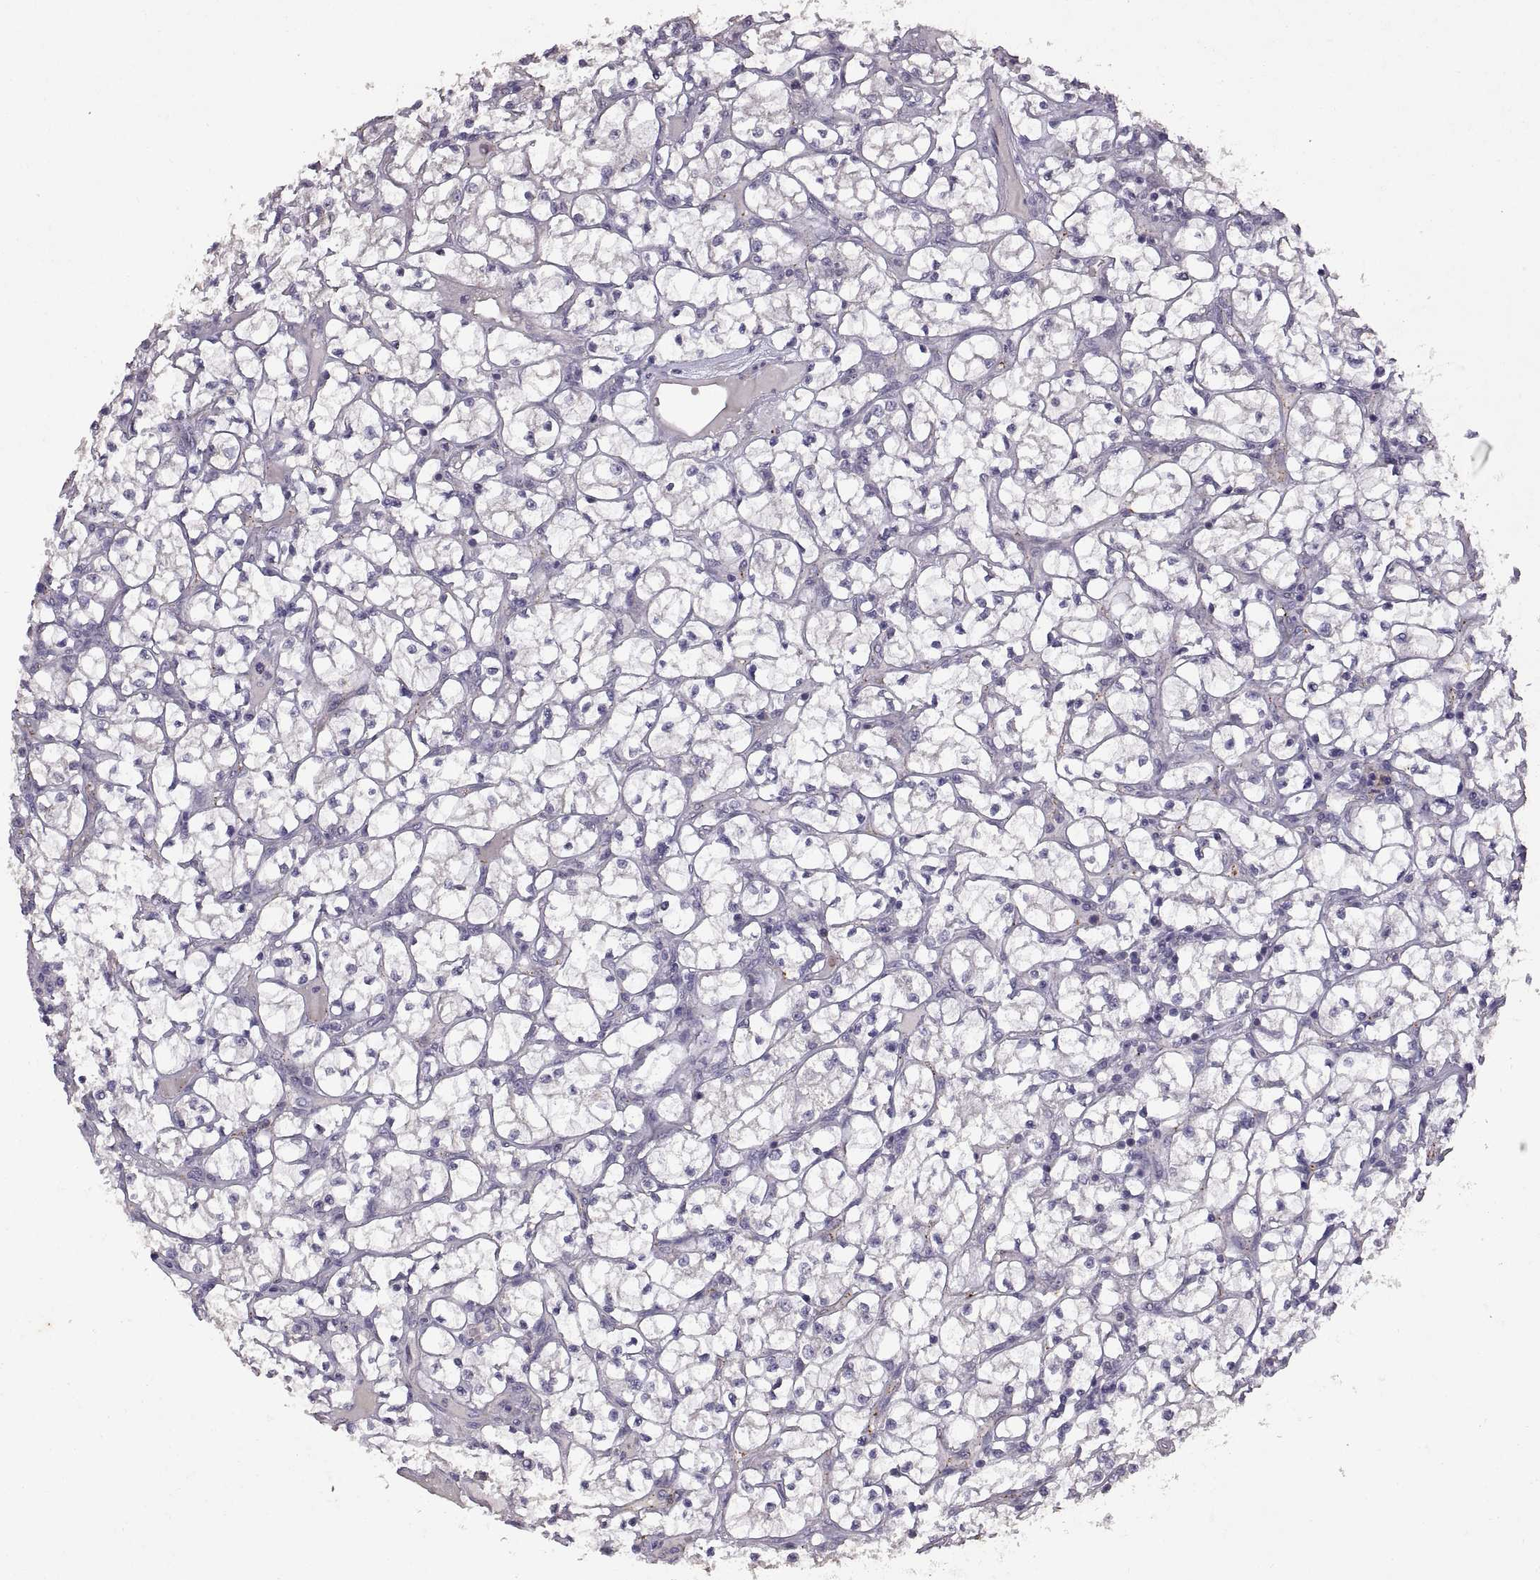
{"staining": {"intensity": "negative", "quantity": "none", "location": "none"}, "tissue": "renal cancer", "cell_type": "Tumor cells", "image_type": "cancer", "snomed": [{"axis": "morphology", "description": "Adenocarcinoma, NOS"}, {"axis": "topography", "description": "Kidney"}], "caption": "Tumor cells show no significant protein expression in adenocarcinoma (renal).", "gene": "DEFB136", "patient": {"sex": "female", "age": 64}}